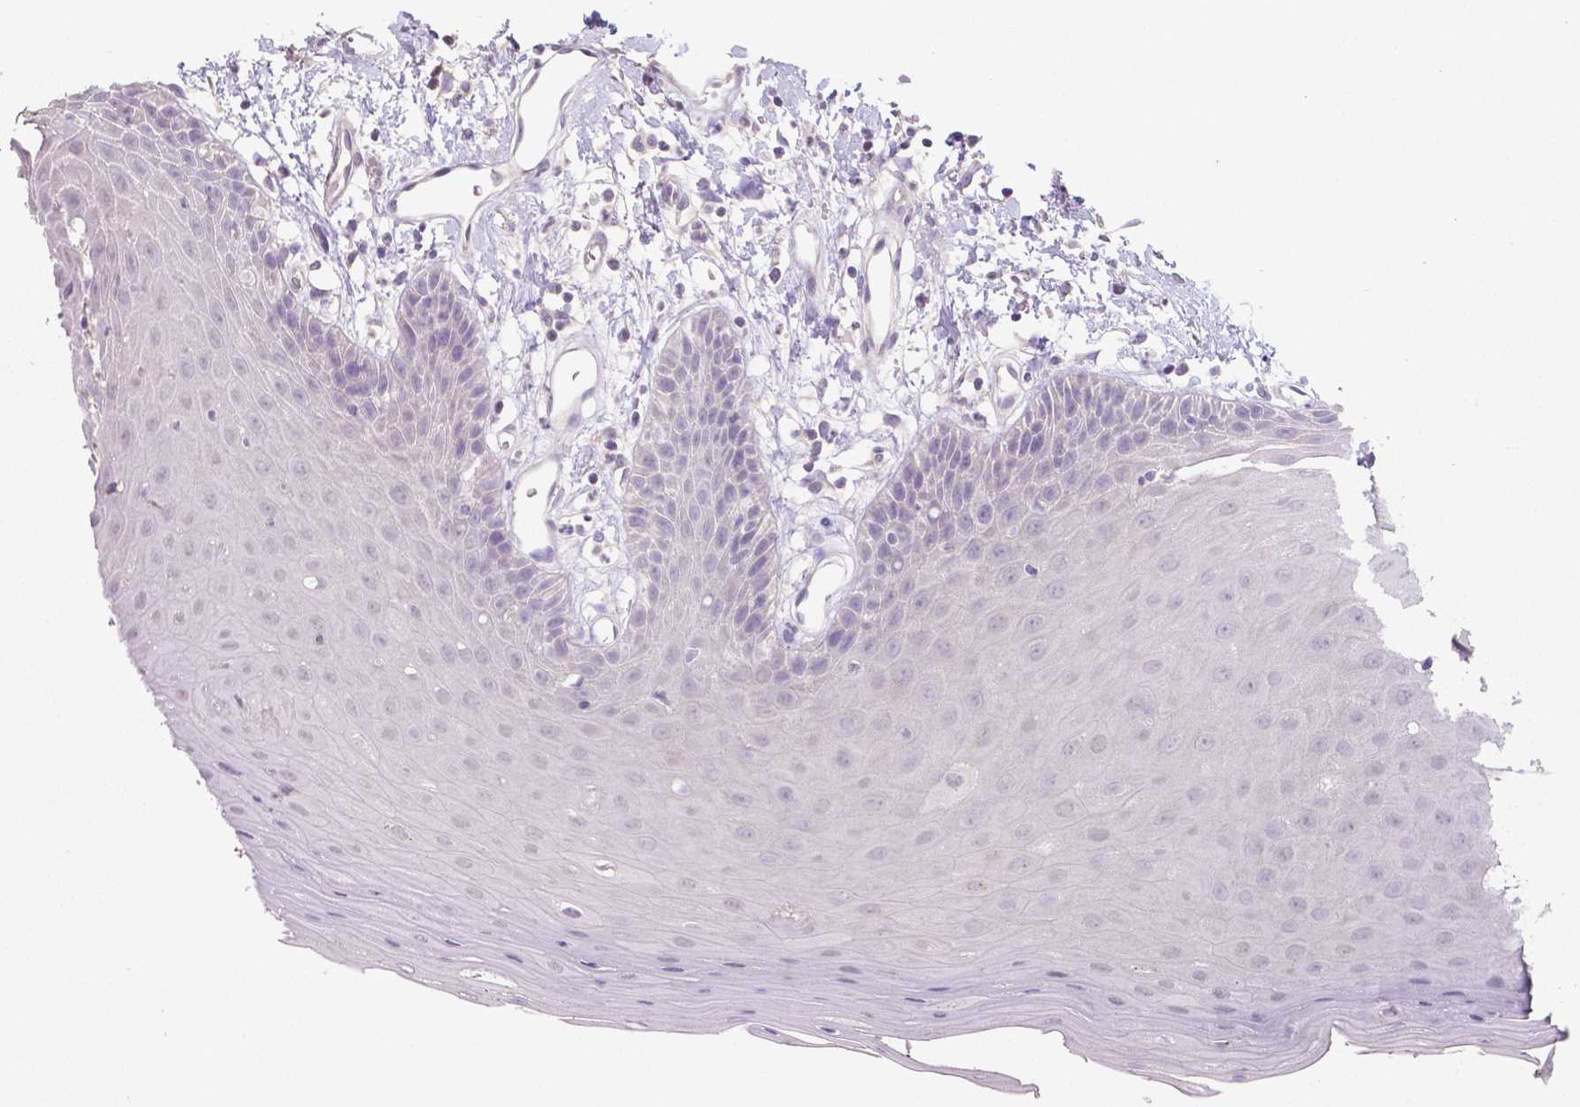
{"staining": {"intensity": "negative", "quantity": "none", "location": "none"}, "tissue": "oral mucosa", "cell_type": "Squamous epithelial cells", "image_type": "normal", "snomed": [{"axis": "morphology", "description": "Normal tissue, NOS"}, {"axis": "topography", "description": "Oral tissue"}, {"axis": "topography", "description": "Tounge, NOS"}], "caption": "The histopathology image reveals no staining of squamous epithelial cells in unremarkable oral mucosa. (IHC, brightfield microscopy, high magnification).", "gene": "CRMP1", "patient": {"sex": "female", "age": 59}}